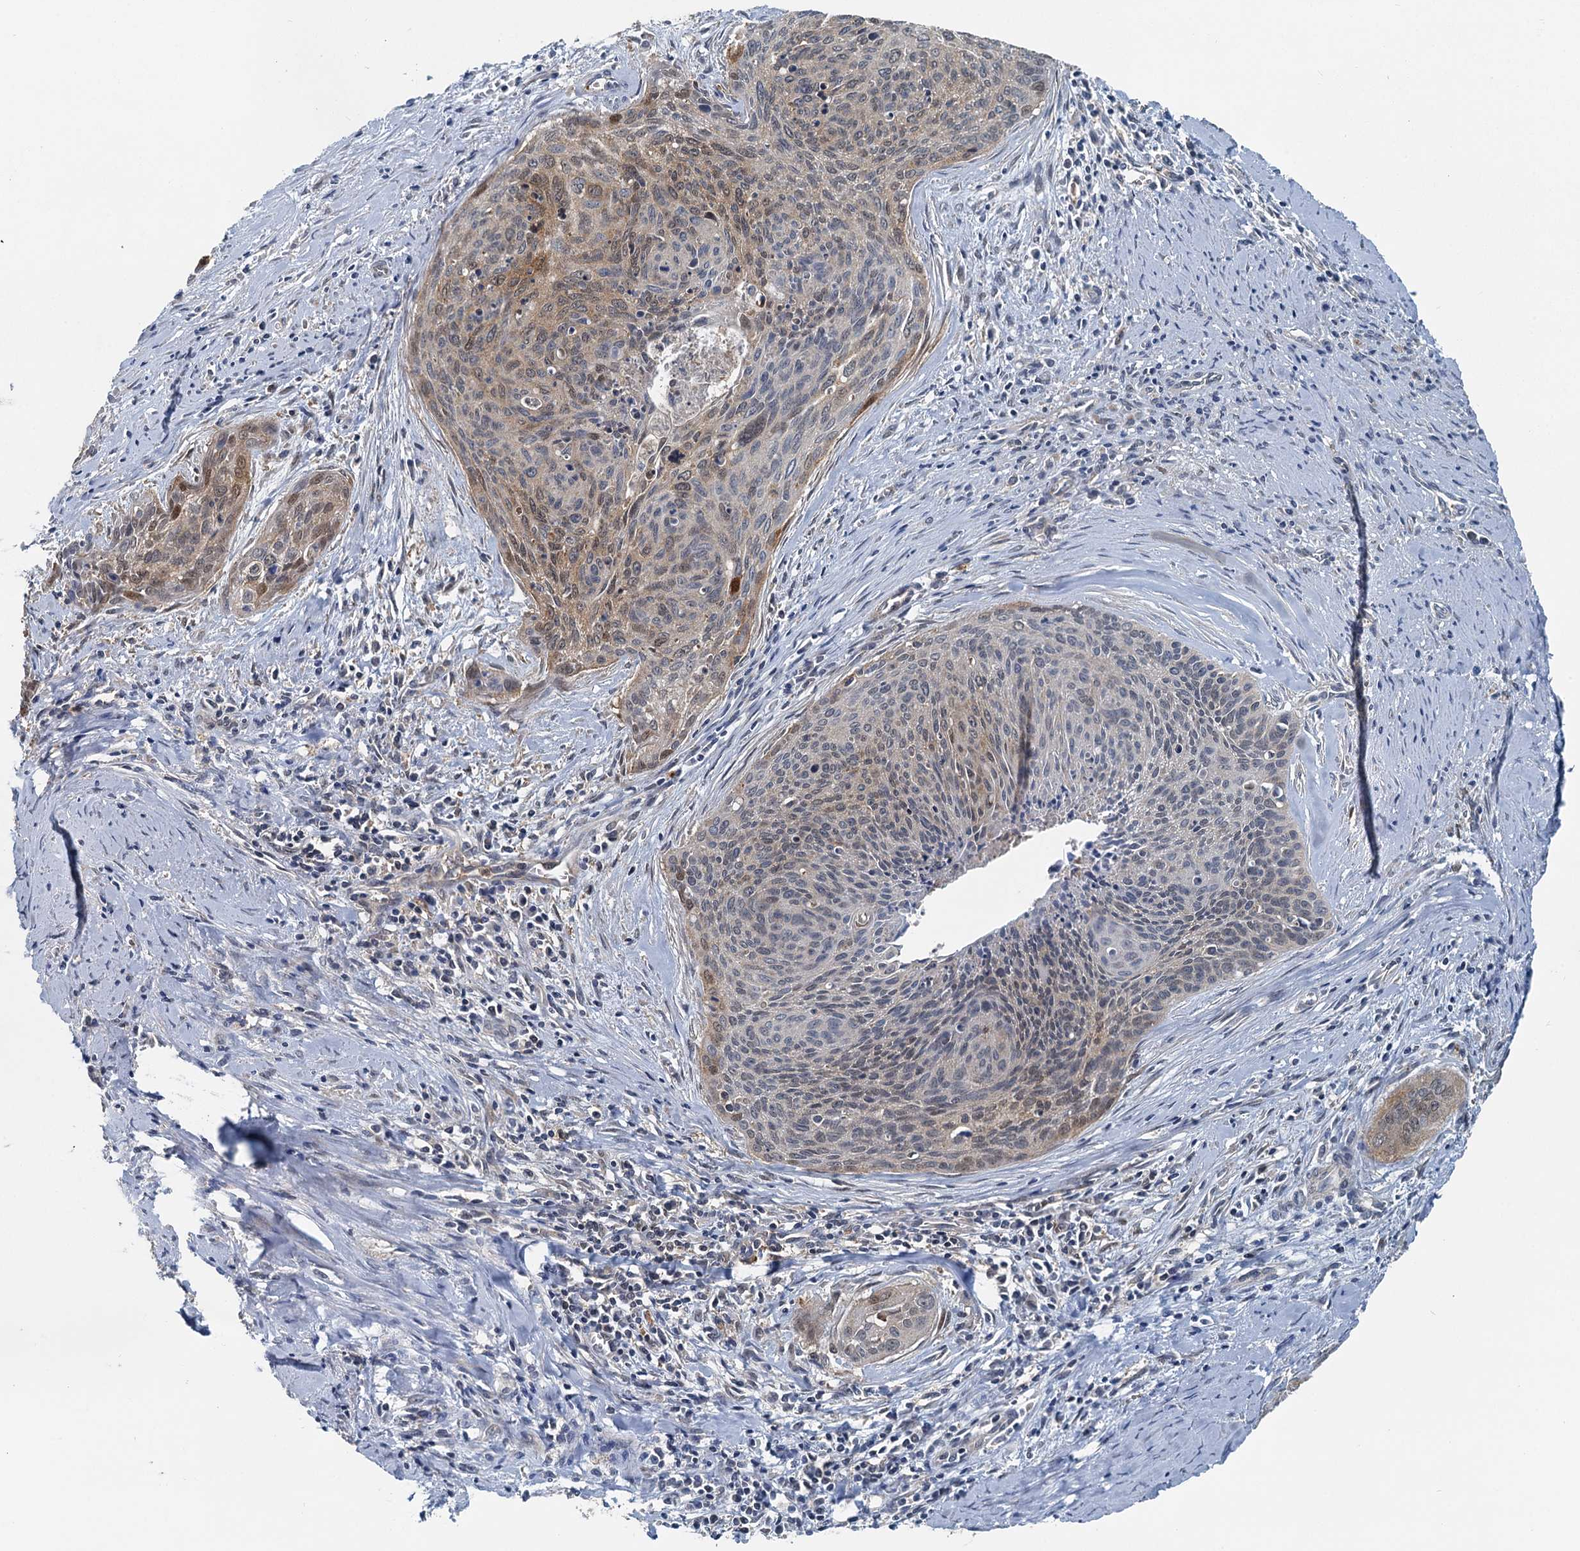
{"staining": {"intensity": "moderate", "quantity": "25%-75%", "location": "cytoplasmic/membranous,nuclear"}, "tissue": "cervical cancer", "cell_type": "Tumor cells", "image_type": "cancer", "snomed": [{"axis": "morphology", "description": "Squamous cell carcinoma, NOS"}, {"axis": "topography", "description": "Cervix"}], "caption": "Immunohistochemical staining of squamous cell carcinoma (cervical) exhibits medium levels of moderate cytoplasmic/membranous and nuclear staining in about 25%-75% of tumor cells. (Stains: DAB in brown, nuclei in blue, Microscopy: brightfield microscopy at high magnification).", "gene": "GCLM", "patient": {"sex": "female", "age": 55}}